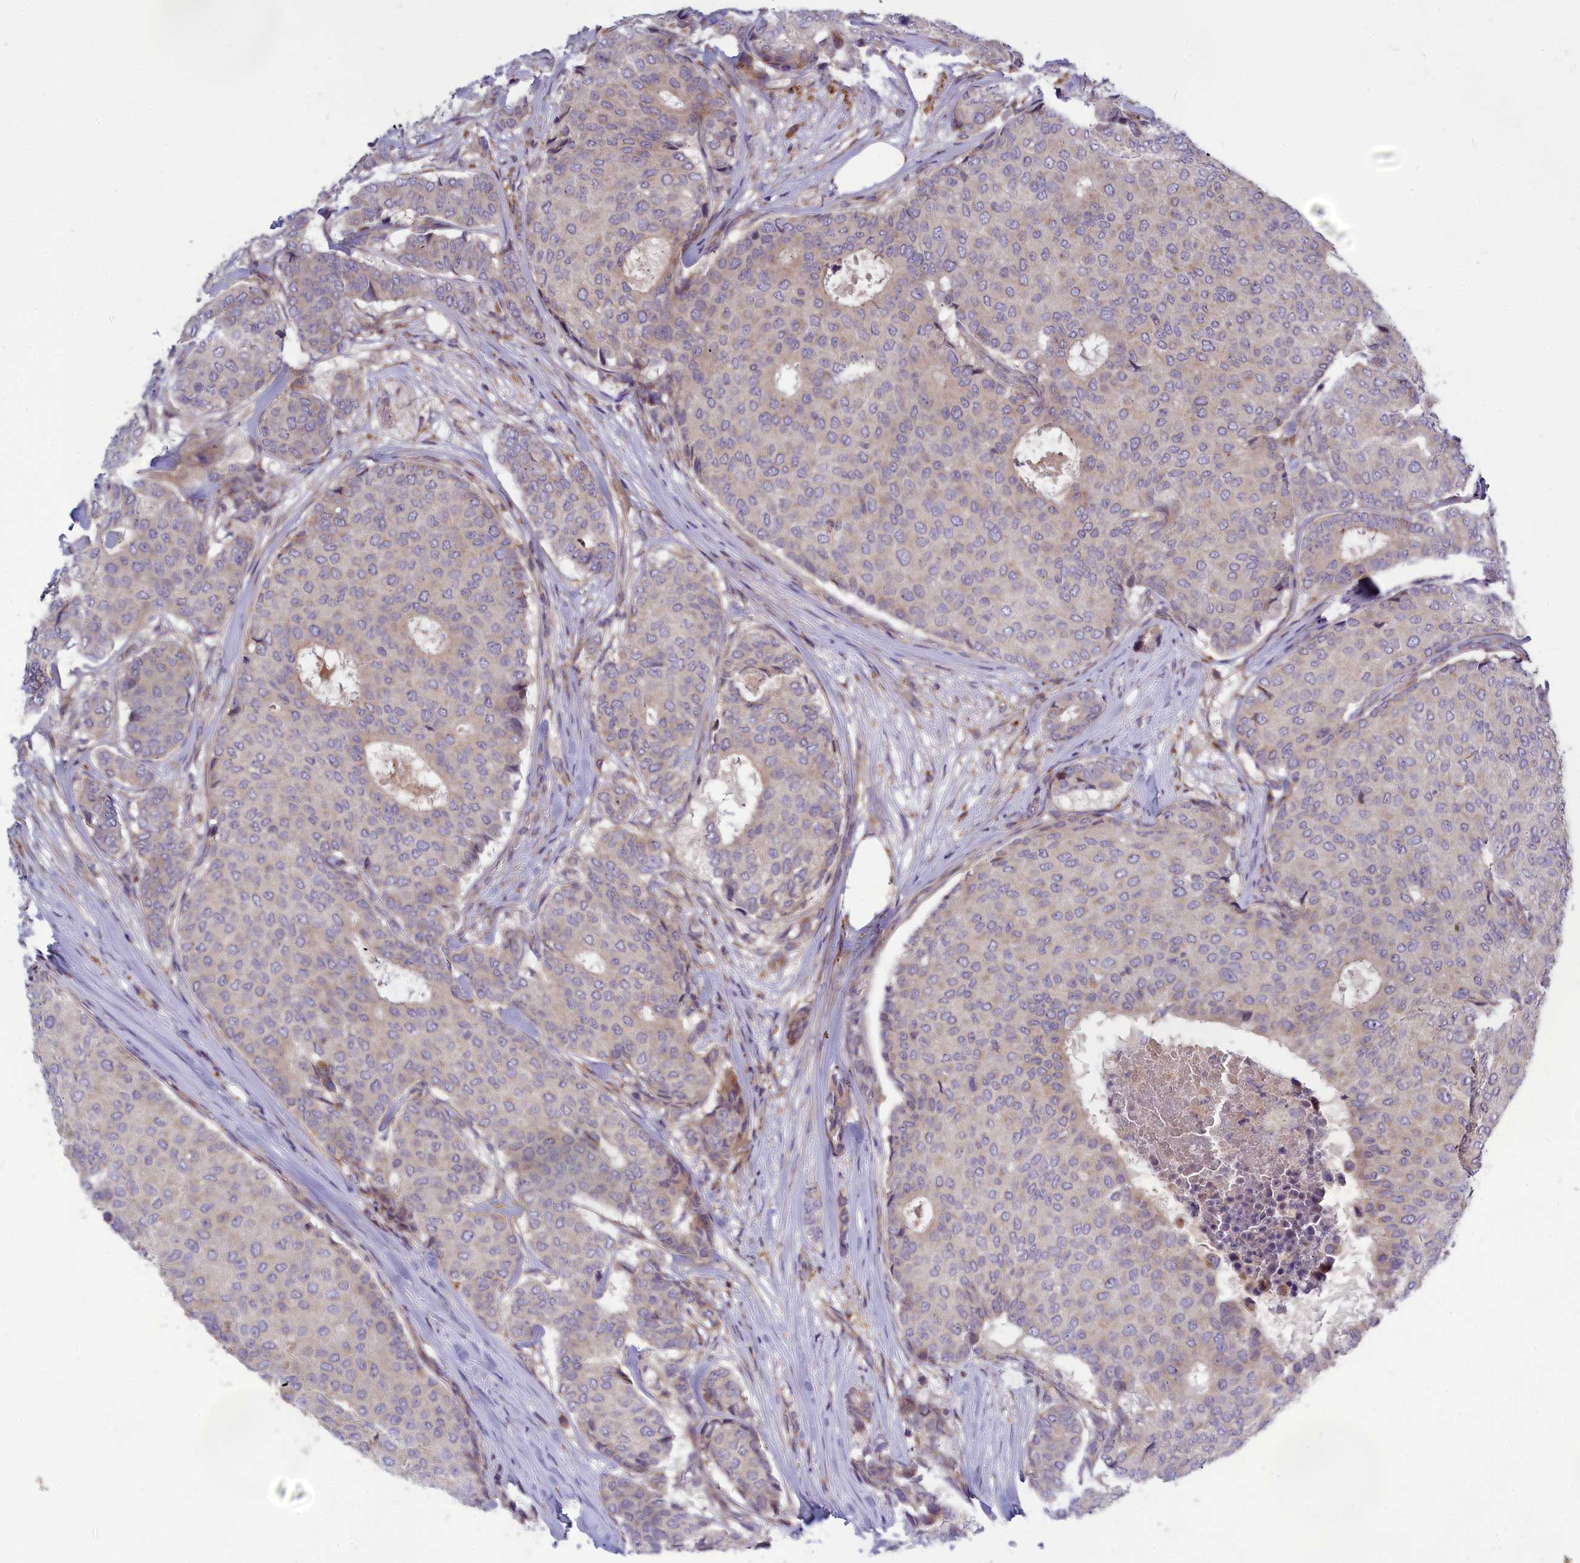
{"staining": {"intensity": "negative", "quantity": "none", "location": "none"}, "tissue": "breast cancer", "cell_type": "Tumor cells", "image_type": "cancer", "snomed": [{"axis": "morphology", "description": "Duct carcinoma"}, {"axis": "topography", "description": "Breast"}], "caption": "High power microscopy histopathology image of an IHC micrograph of breast infiltrating ductal carcinoma, revealing no significant positivity in tumor cells.", "gene": "BLTP2", "patient": {"sex": "female", "age": 75}}